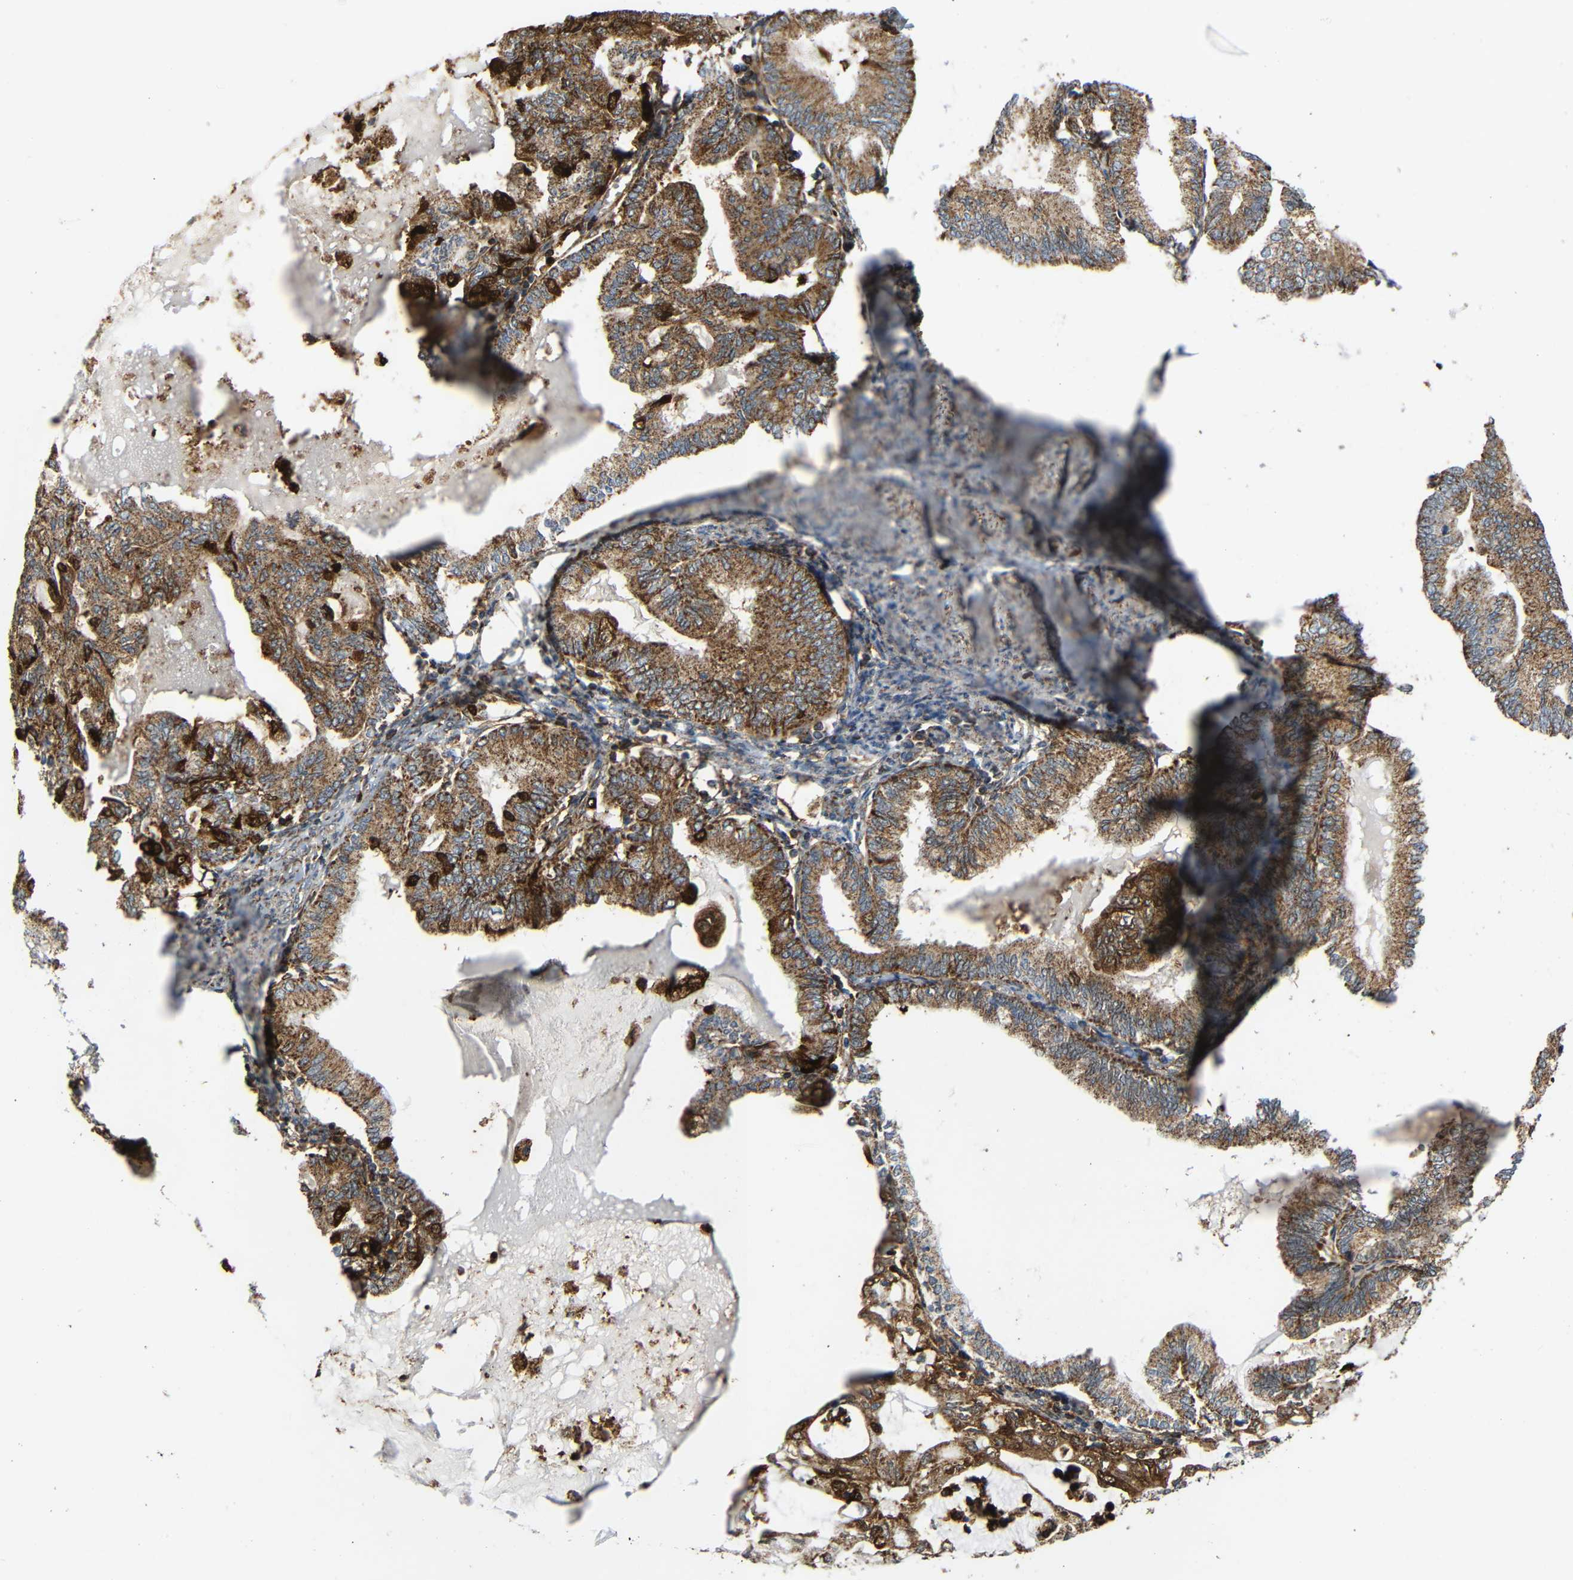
{"staining": {"intensity": "moderate", "quantity": ">75%", "location": "cytoplasmic/membranous"}, "tissue": "endometrial cancer", "cell_type": "Tumor cells", "image_type": "cancer", "snomed": [{"axis": "morphology", "description": "Adenocarcinoma, NOS"}, {"axis": "topography", "description": "Endometrium"}], "caption": "DAB immunohistochemical staining of human endometrial adenocarcinoma reveals moderate cytoplasmic/membranous protein expression in approximately >75% of tumor cells. Immunohistochemistry stains the protein of interest in brown and the nuclei are stained blue.", "gene": "C1GALT1", "patient": {"sex": "female", "age": 86}}